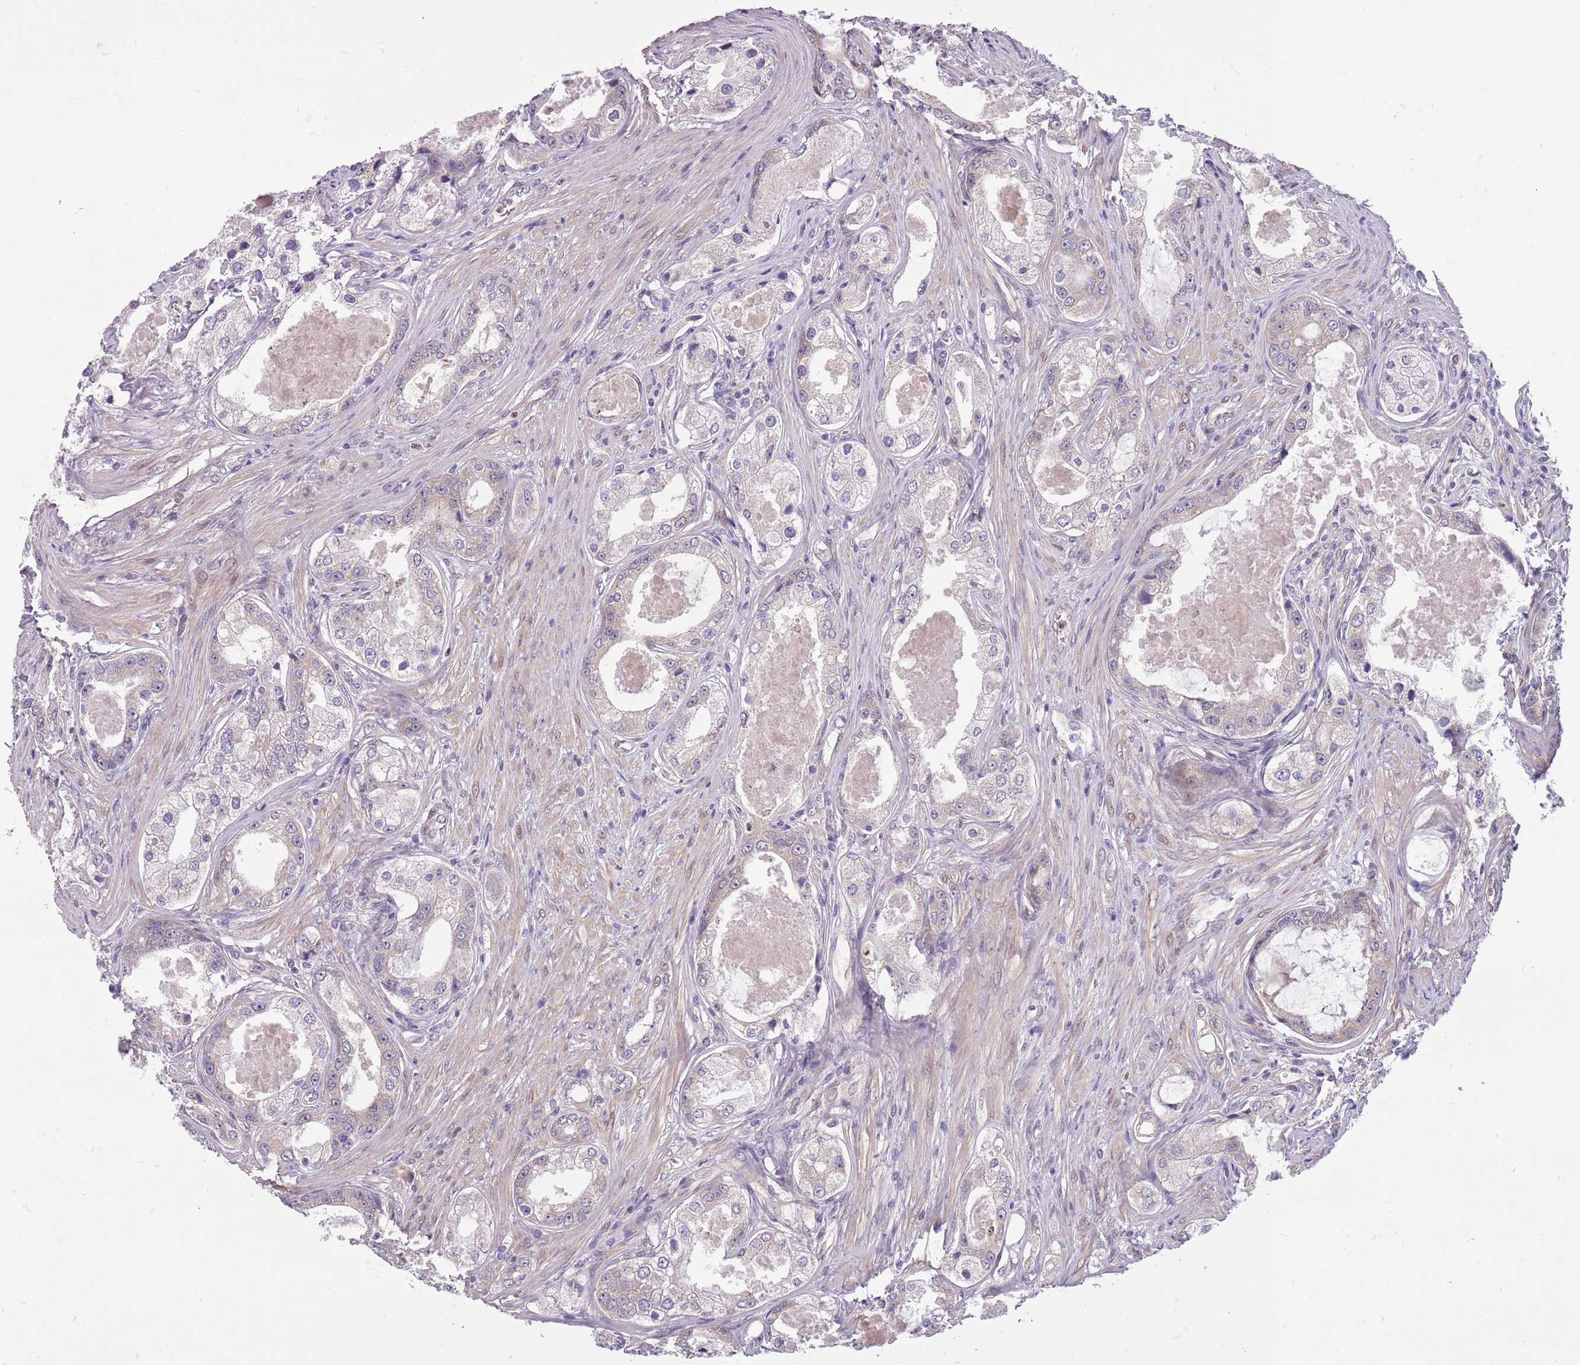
{"staining": {"intensity": "negative", "quantity": "none", "location": "none"}, "tissue": "prostate cancer", "cell_type": "Tumor cells", "image_type": "cancer", "snomed": [{"axis": "morphology", "description": "Adenocarcinoma, Low grade"}, {"axis": "topography", "description": "Prostate"}], "caption": "The micrograph shows no staining of tumor cells in prostate cancer.", "gene": "ADCY7", "patient": {"sex": "male", "age": 68}}